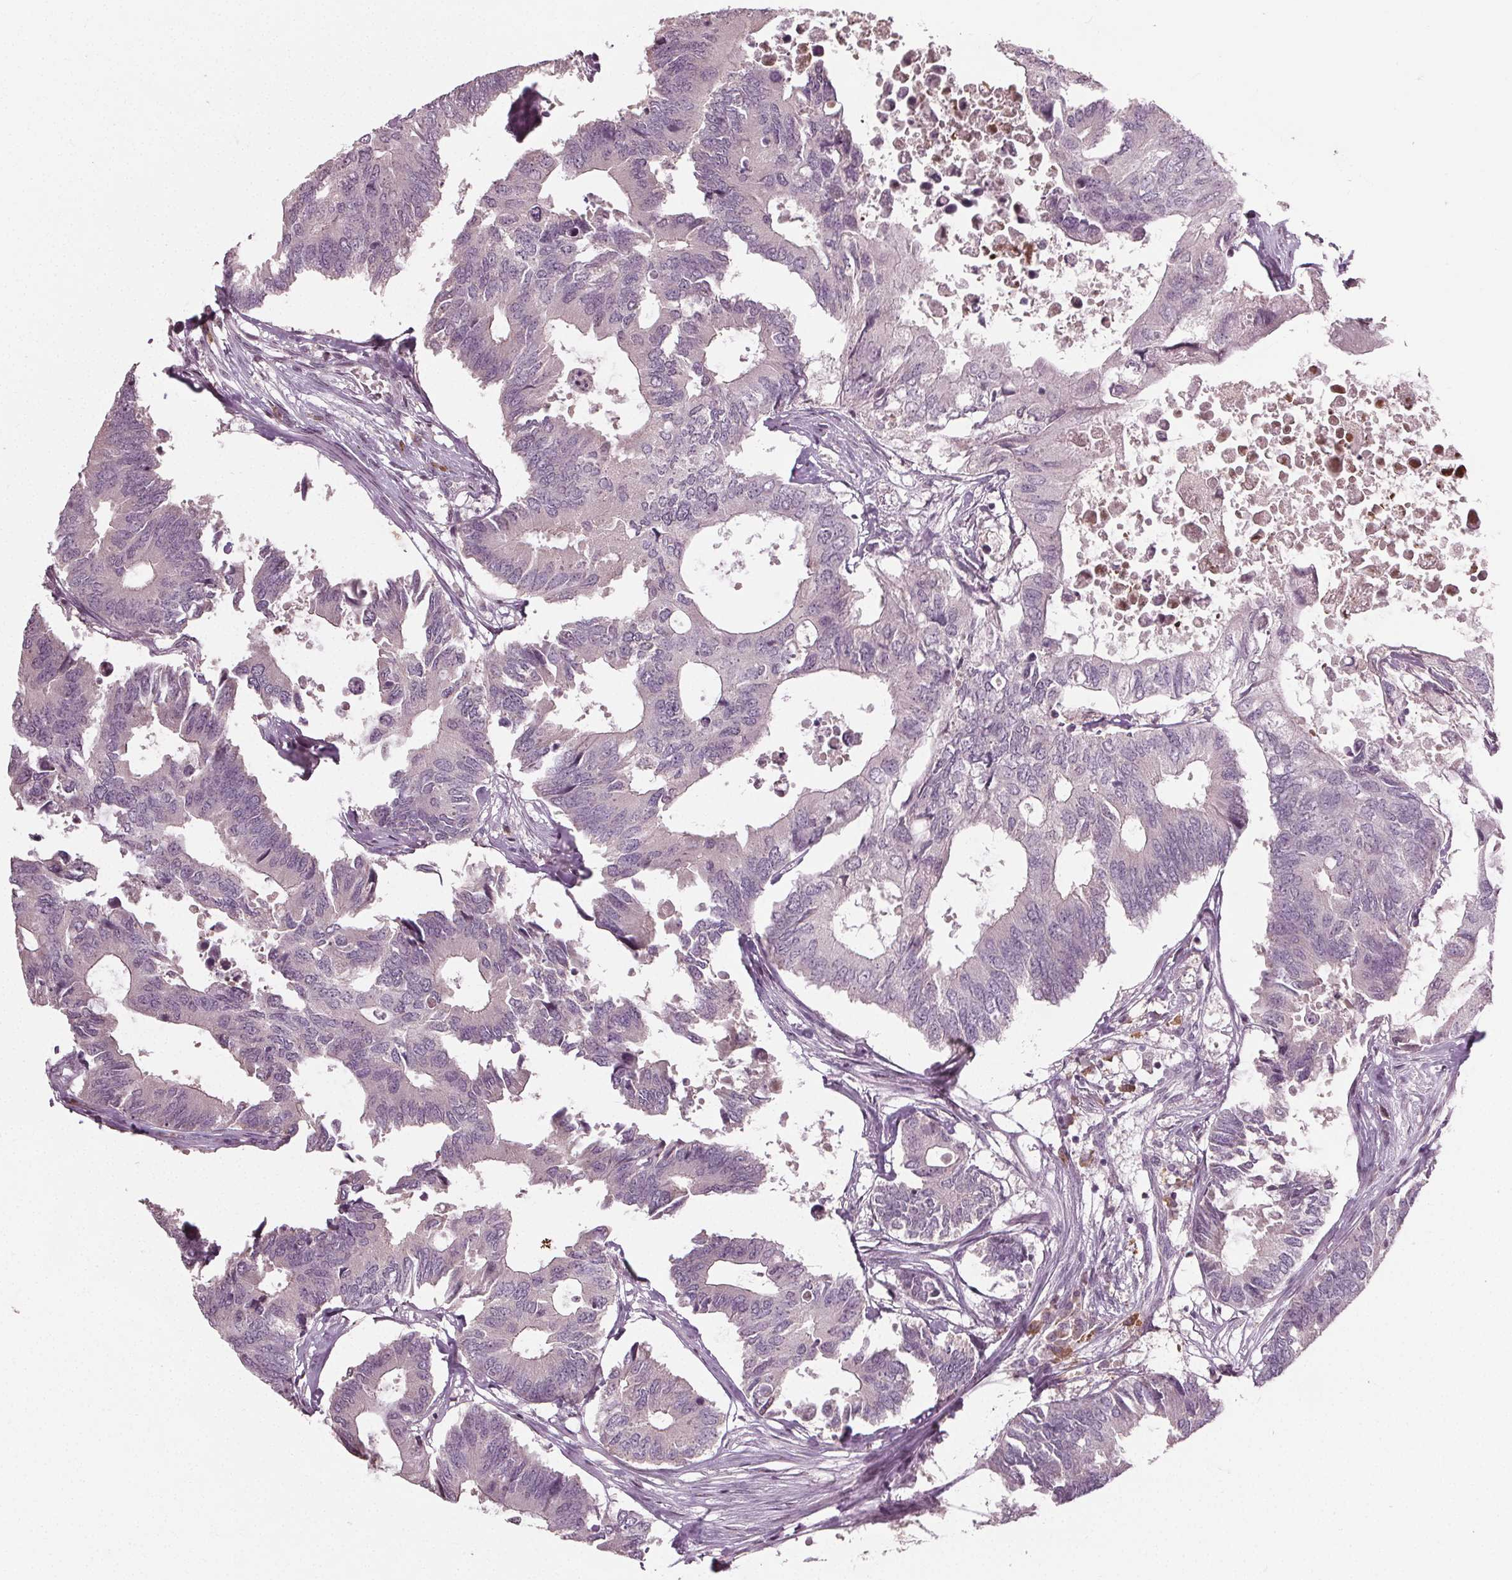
{"staining": {"intensity": "negative", "quantity": "none", "location": "none"}, "tissue": "colorectal cancer", "cell_type": "Tumor cells", "image_type": "cancer", "snomed": [{"axis": "morphology", "description": "Adenocarcinoma, NOS"}, {"axis": "topography", "description": "Colon"}], "caption": "A histopathology image of human colorectal cancer is negative for staining in tumor cells.", "gene": "CXCL16", "patient": {"sex": "male", "age": 71}}